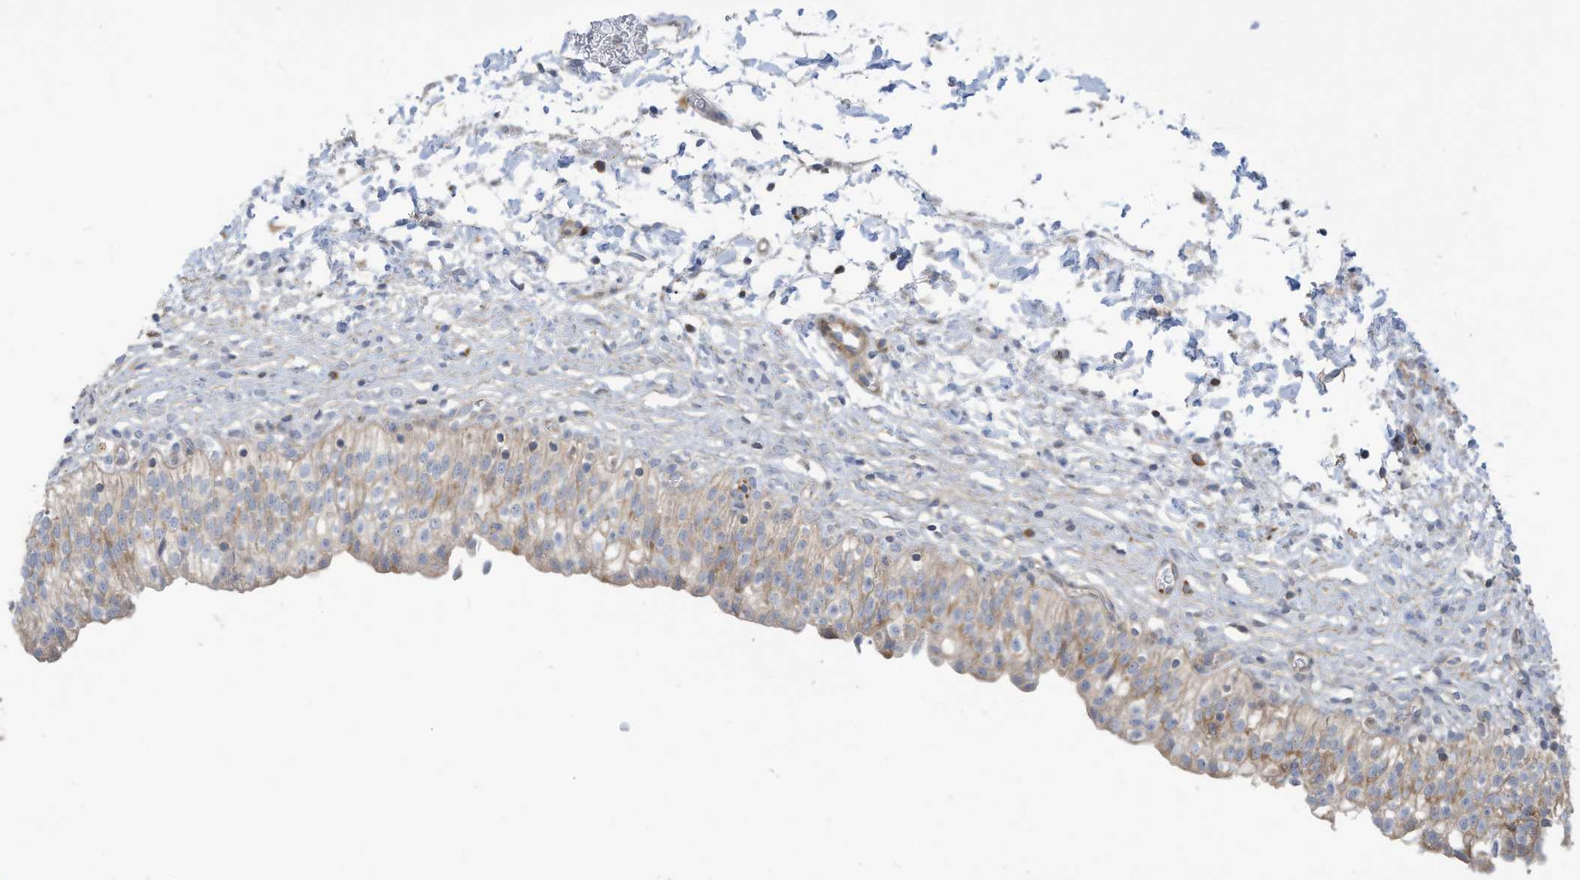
{"staining": {"intensity": "moderate", "quantity": "25%-75%", "location": "cytoplasmic/membranous"}, "tissue": "urinary bladder", "cell_type": "Urothelial cells", "image_type": "normal", "snomed": [{"axis": "morphology", "description": "Normal tissue, NOS"}, {"axis": "topography", "description": "Urinary bladder"}], "caption": "Immunohistochemical staining of benign urinary bladder shows 25%-75% levels of moderate cytoplasmic/membranous protein staining in approximately 25%-75% of urothelial cells. Nuclei are stained in blue.", "gene": "GTPBP2", "patient": {"sex": "male", "age": 55}}